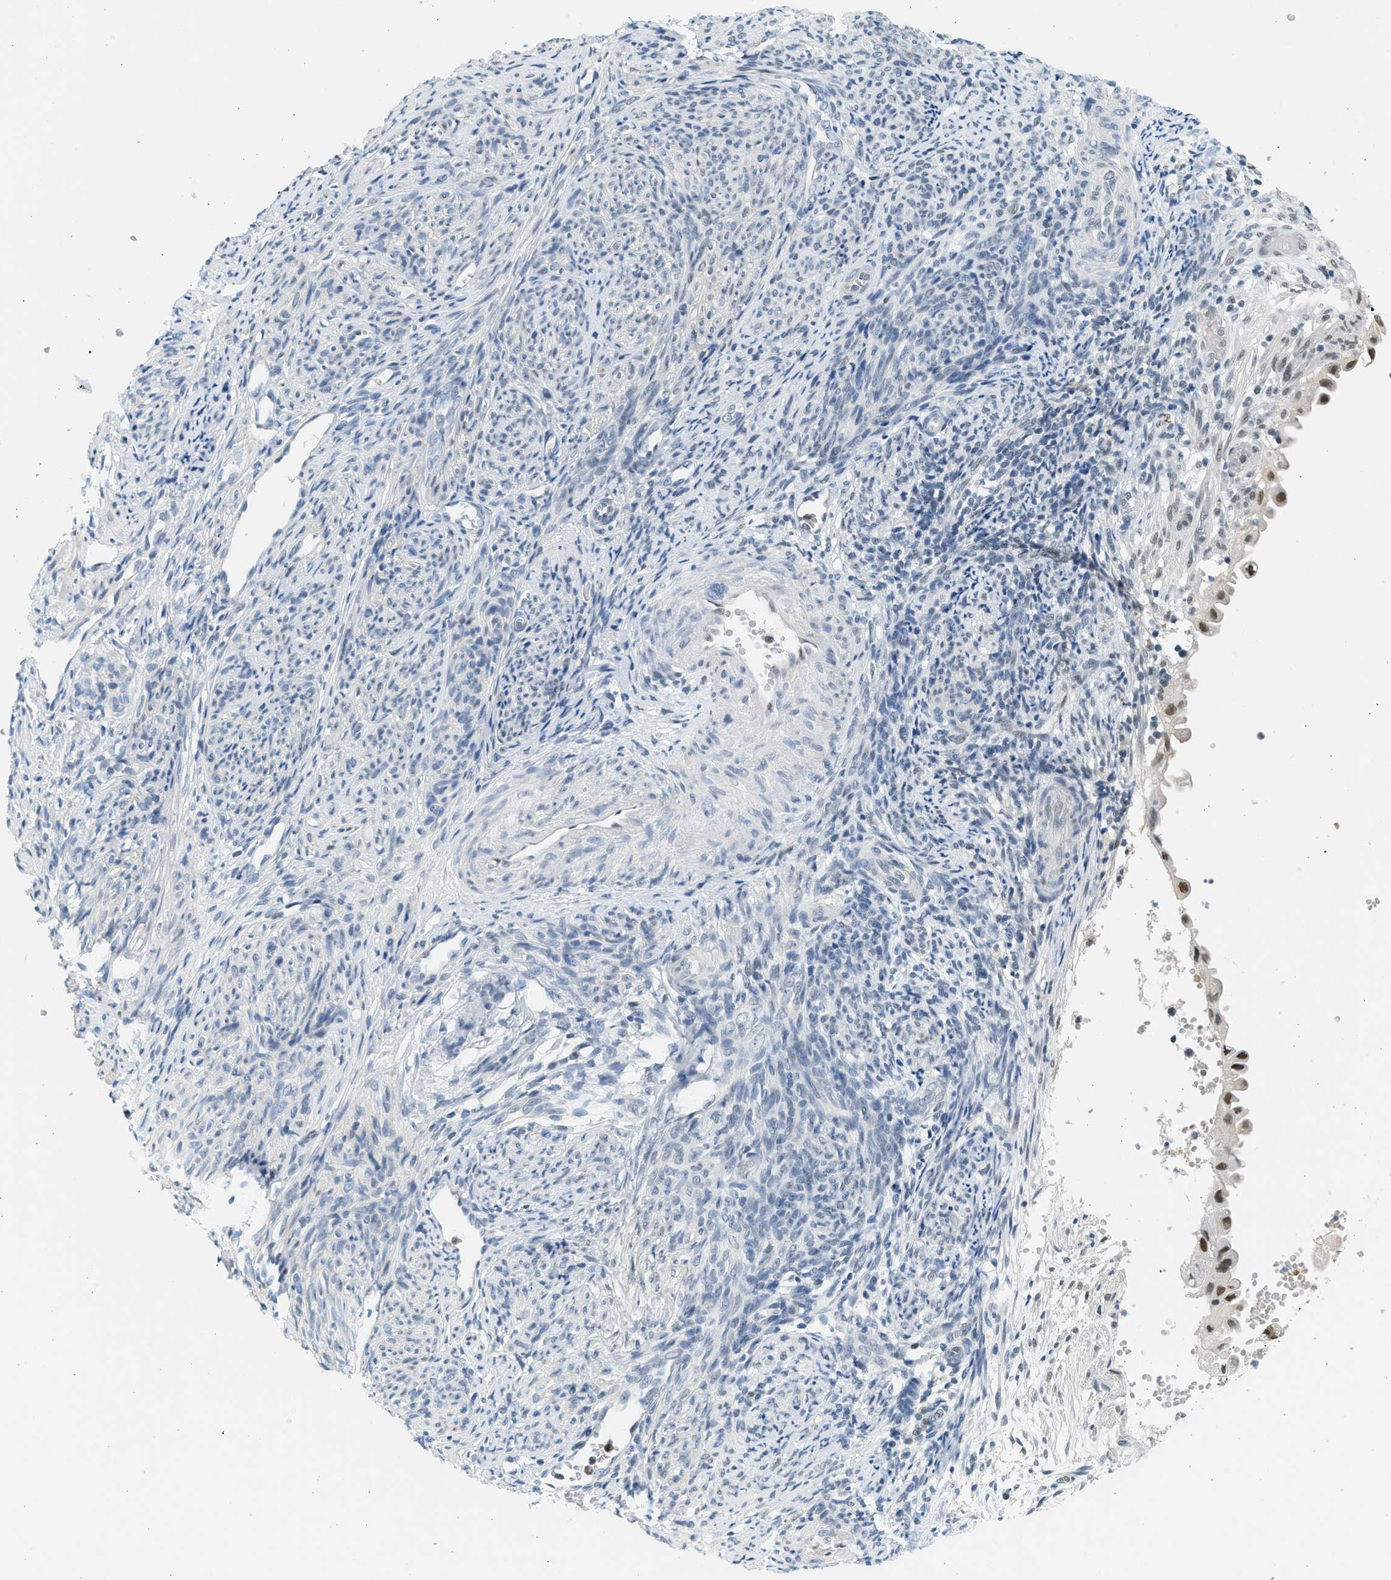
{"staining": {"intensity": "moderate", "quantity": ">75%", "location": "nuclear"}, "tissue": "endometrial cancer", "cell_type": "Tumor cells", "image_type": "cancer", "snomed": [{"axis": "morphology", "description": "Adenocarcinoma, NOS"}, {"axis": "topography", "description": "Endometrium"}], "caption": "A high-resolution image shows IHC staining of endometrial cancer, which displays moderate nuclear staining in approximately >75% of tumor cells.", "gene": "HIPK1", "patient": {"sex": "female", "age": 58}}